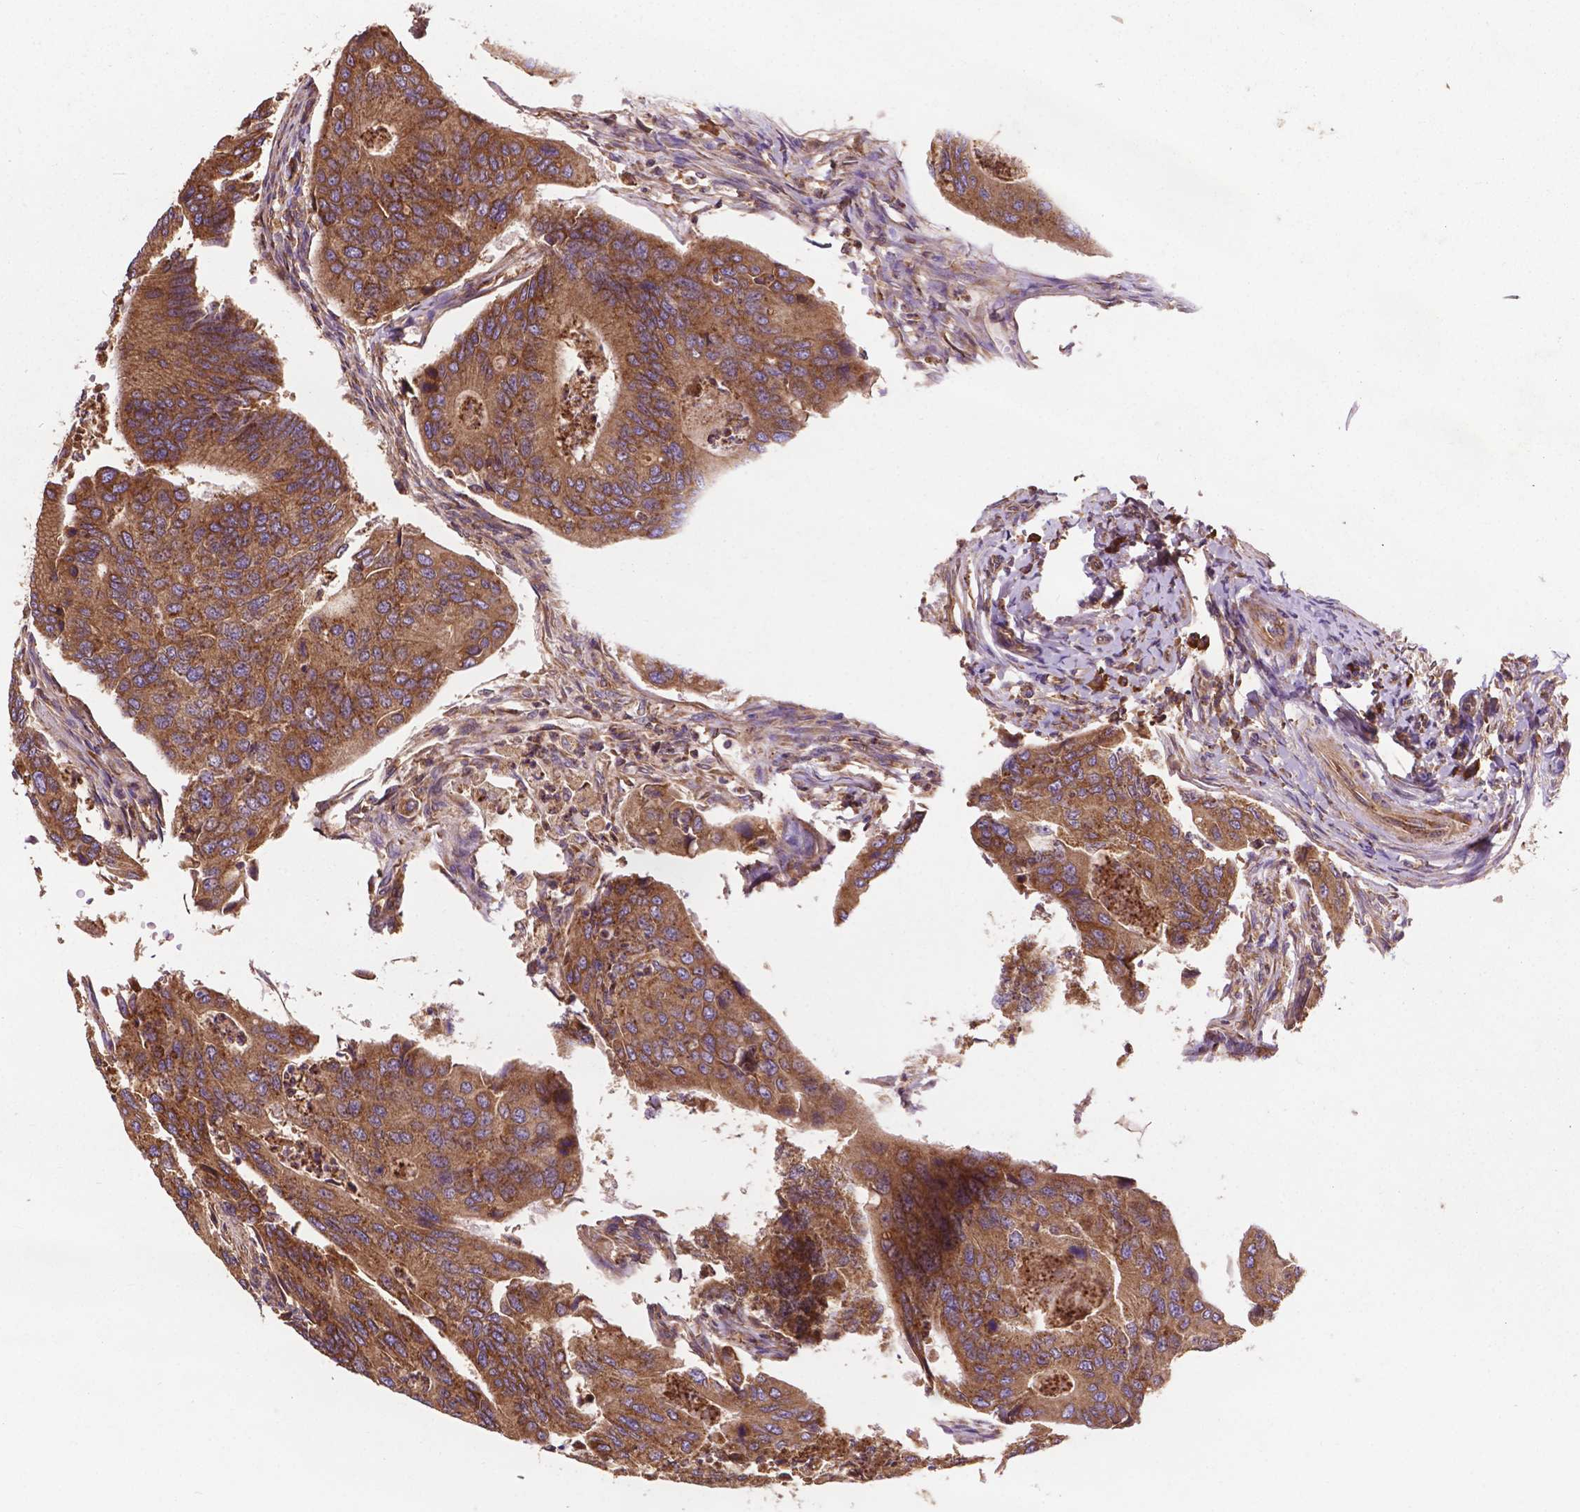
{"staining": {"intensity": "moderate", "quantity": ">75%", "location": "cytoplasmic/membranous"}, "tissue": "colorectal cancer", "cell_type": "Tumor cells", "image_type": "cancer", "snomed": [{"axis": "morphology", "description": "Adenocarcinoma, NOS"}, {"axis": "topography", "description": "Colon"}], "caption": "Colorectal cancer (adenocarcinoma) tissue displays moderate cytoplasmic/membranous expression in approximately >75% of tumor cells, visualized by immunohistochemistry.", "gene": "CCDC71L", "patient": {"sex": "female", "age": 67}}